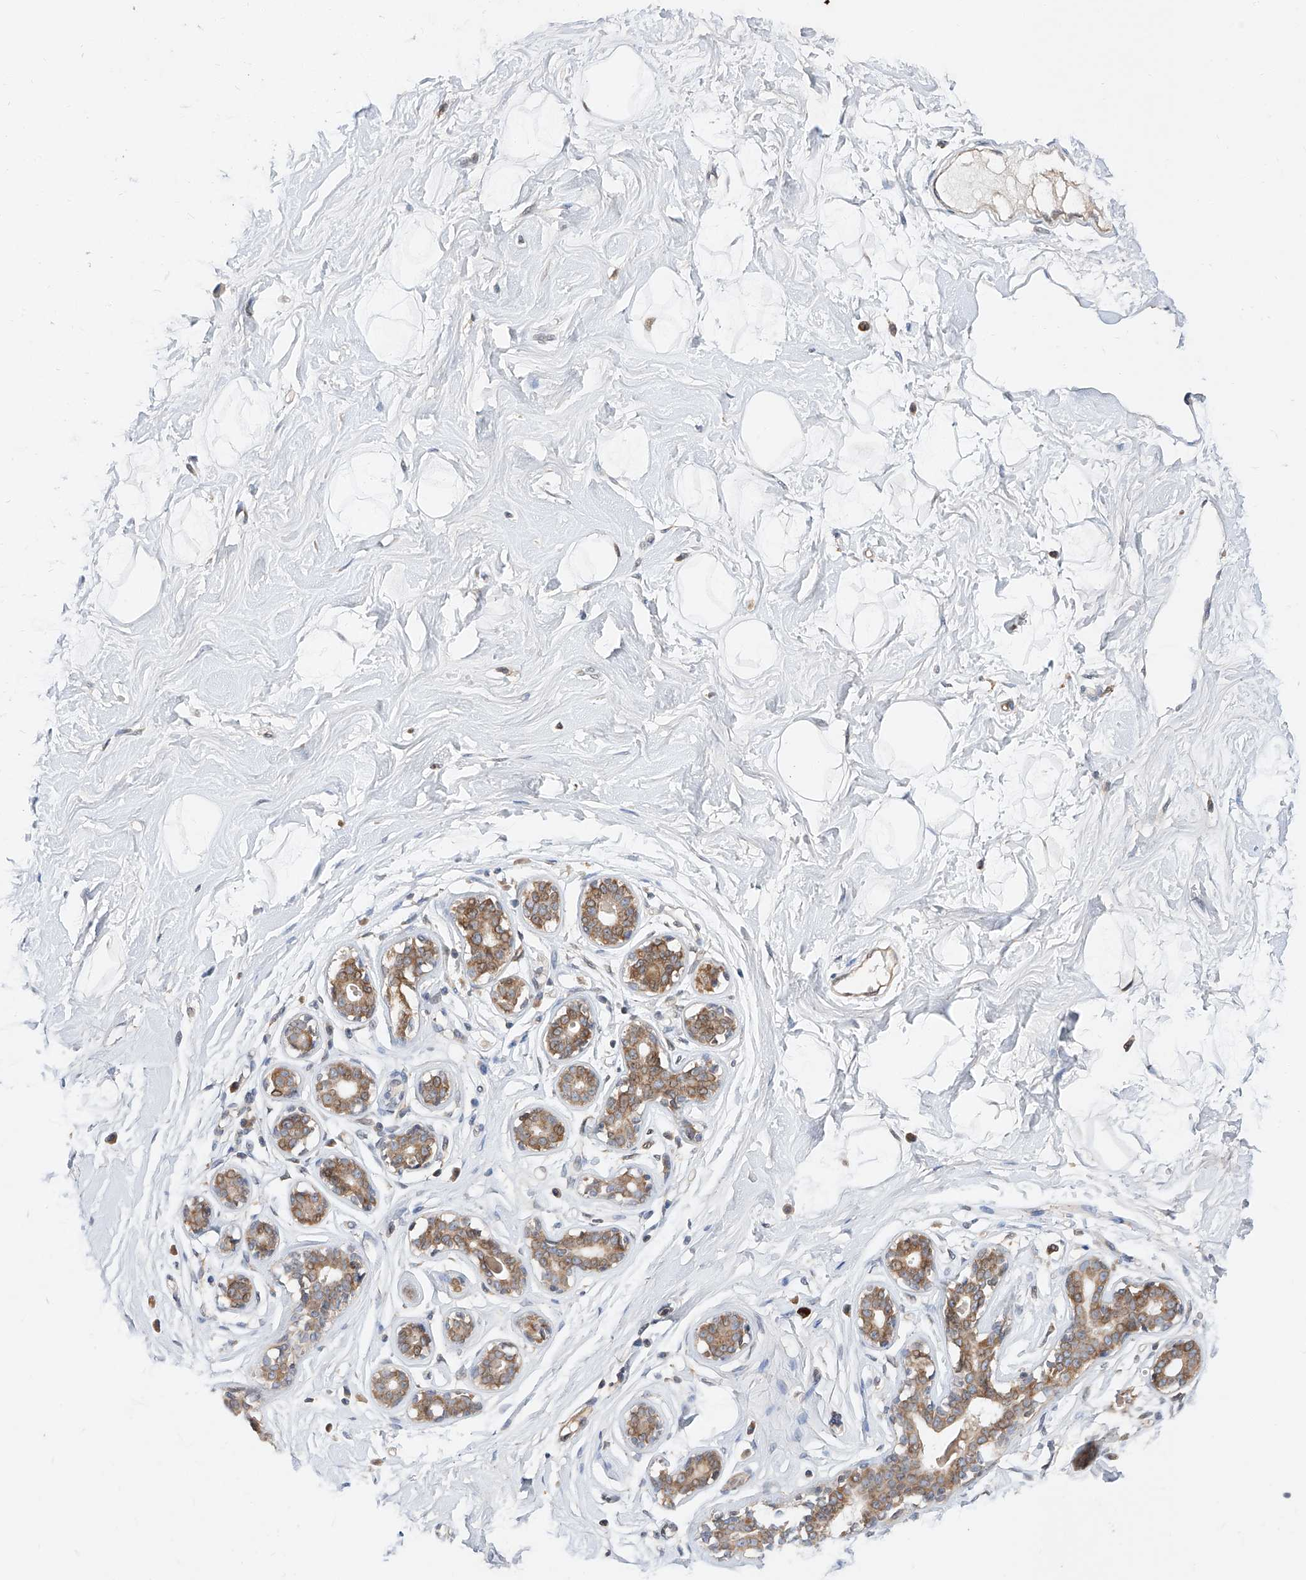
{"staining": {"intensity": "negative", "quantity": "none", "location": "none"}, "tissue": "breast", "cell_type": "Adipocytes", "image_type": "normal", "snomed": [{"axis": "morphology", "description": "Normal tissue, NOS"}, {"axis": "morphology", "description": "Adenoma, NOS"}, {"axis": "topography", "description": "Breast"}], "caption": "A histopathology image of breast stained for a protein shows no brown staining in adipocytes. (Stains: DAB immunohistochemistry (IHC) with hematoxylin counter stain, Microscopy: brightfield microscopy at high magnification).", "gene": "DIRAS3", "patient": {"sex": "female", "age": 23}}